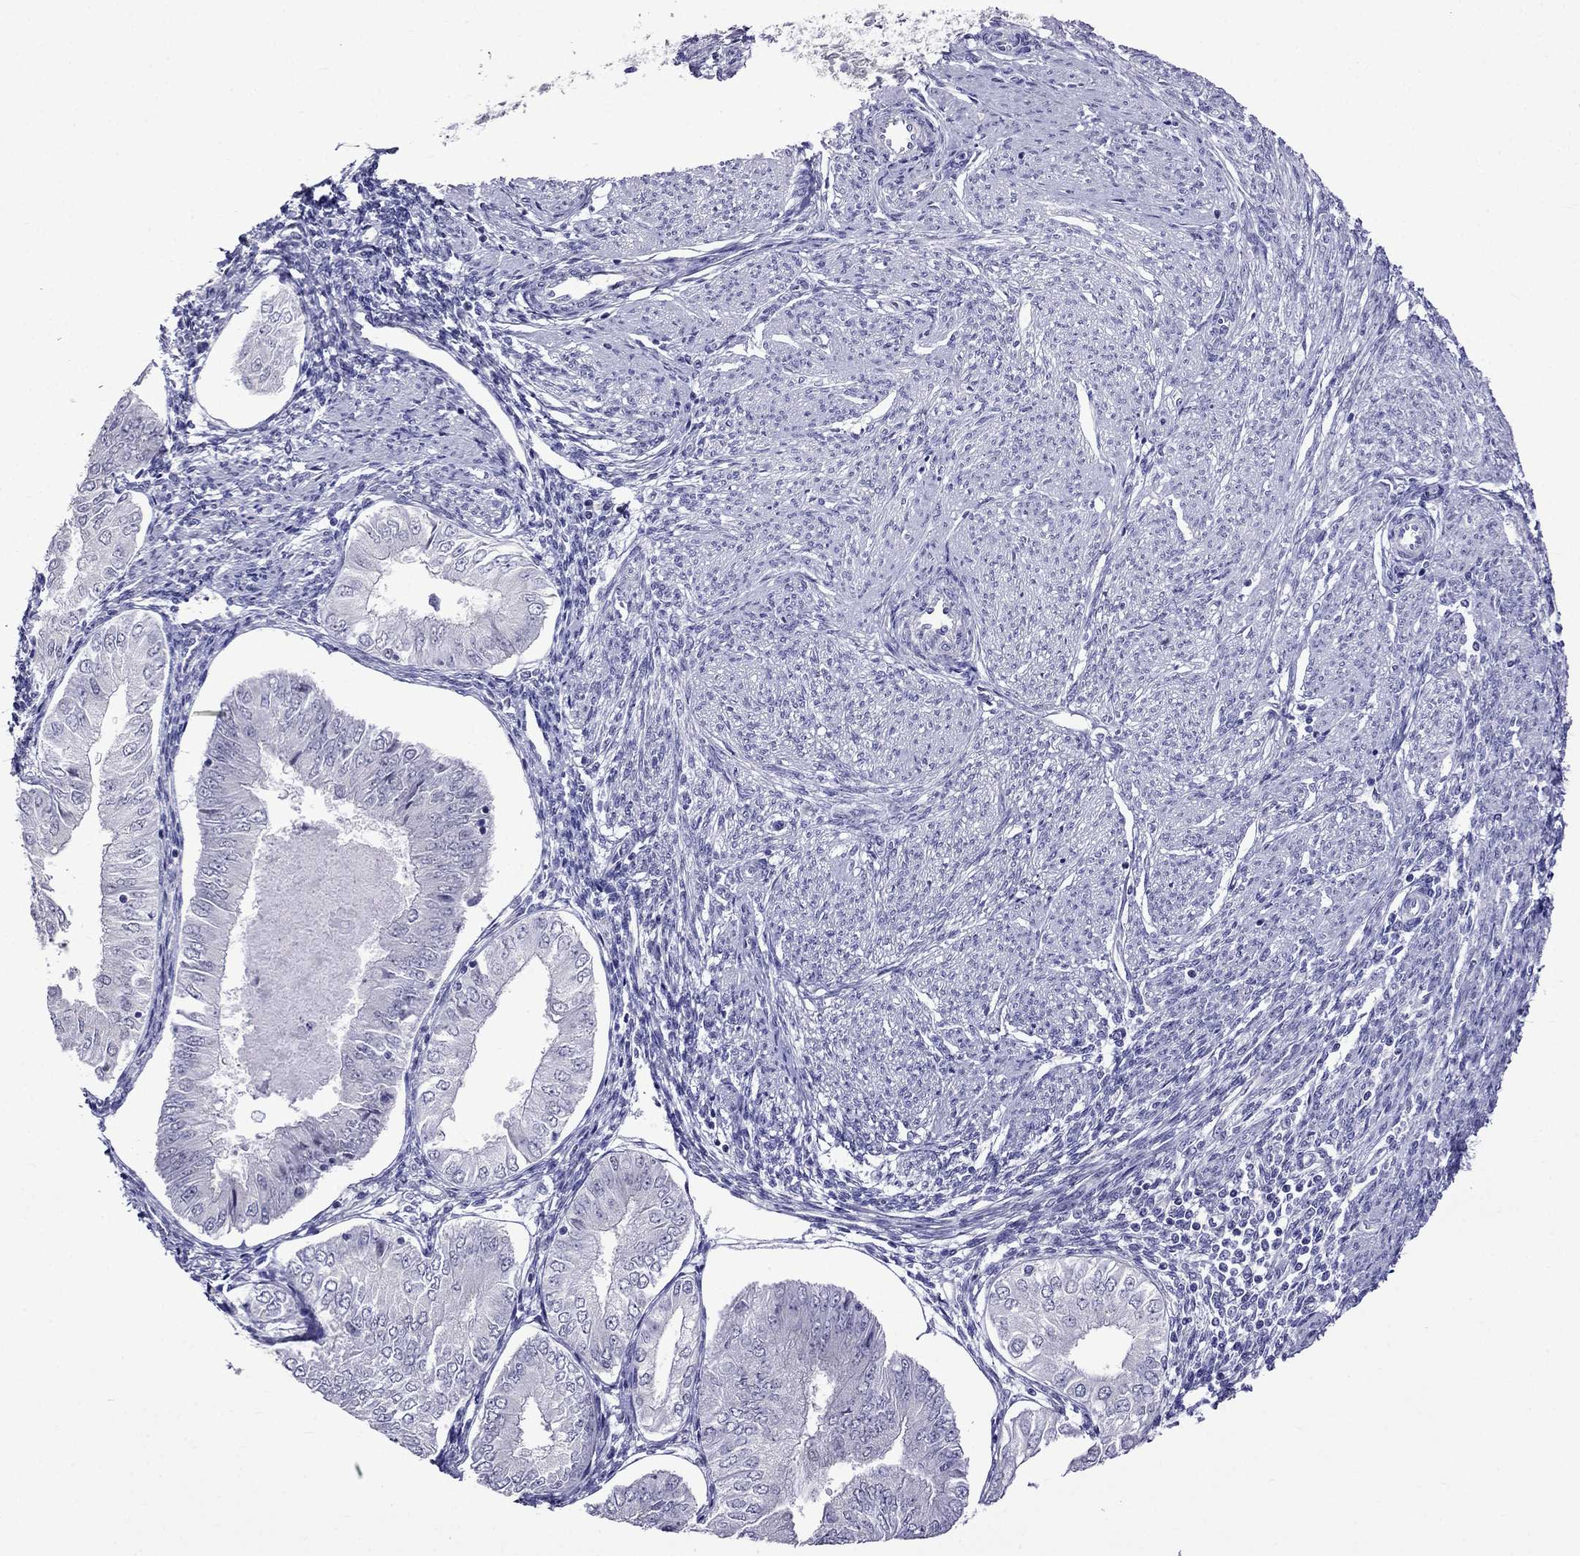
{"staining": {"intensity": "negative", "quantity": "none", "location": "none"}, "tissue": "endometrial cancer", "cell_type": "Tumor cells", "image_type": "cancer", "snomed": [{"axis": "morphology", "description": "Adenocarcinoma, NOS"}, {"axis": "topography", "description": "Endometrium"}], "caption": "A photomicrograph of endometrial cancer (adenocarcinoma) stained for a protein reveals no brown staining in tumor cells.", "gene": "MGP", "patient": {"sex": "female", "age": 53}}